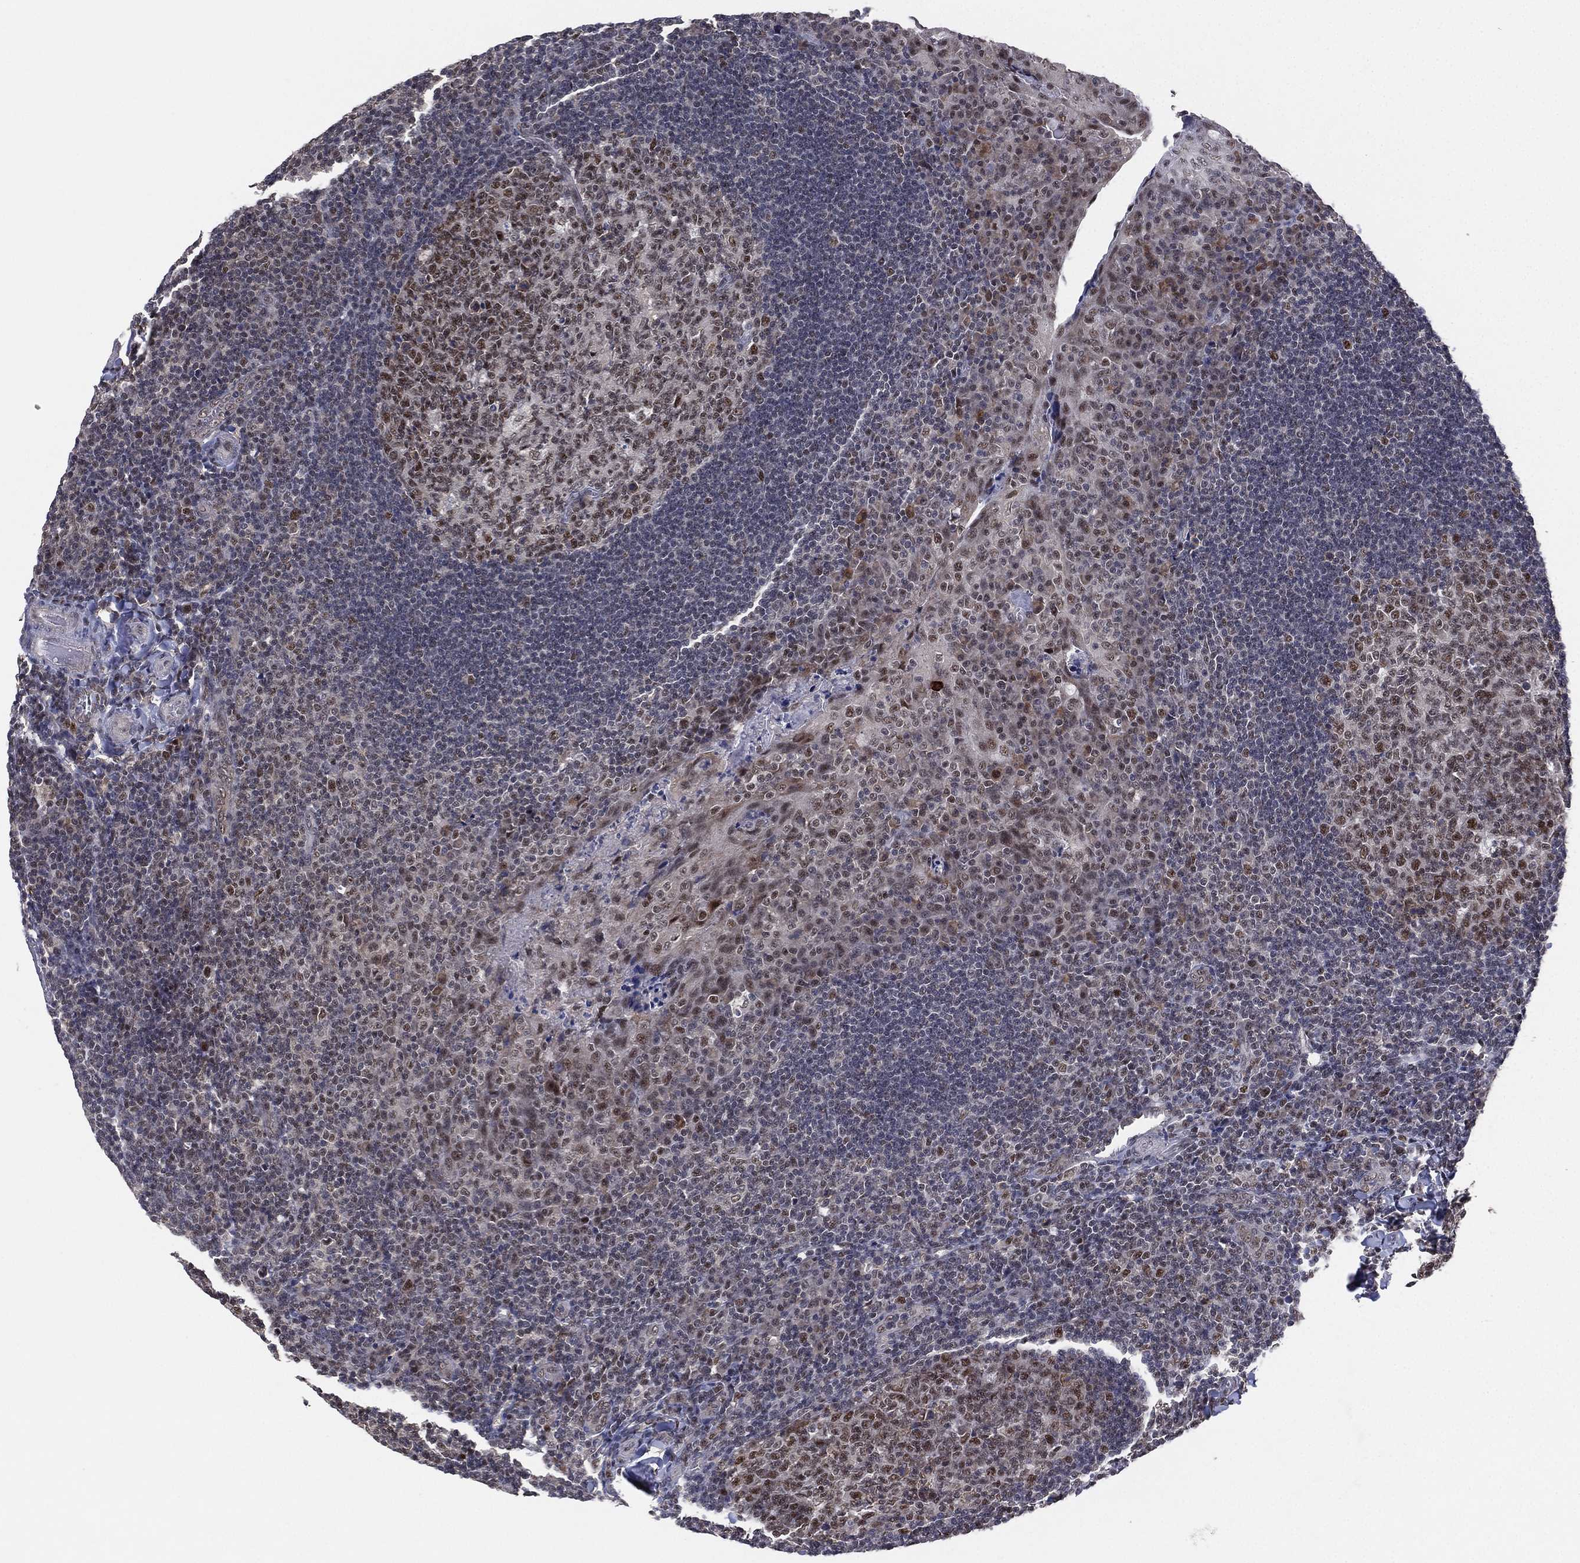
{"staining": {"intensity": "moderate", "quantity": "25%-75%", "location": "nuclear"}, "tissue": "tonsil", "cell_type": "Germinal center cells", "image_type": "normal", "snomed": [{"axis": "morphology", "description": "Normal tissue, NOS"}, {"axis": "topography", "description": "Tonsil"}], "caption": "An immunohistochemistry image of normal tissue is shown. Protein staining in brown highlights moderate nuclear positivity in tonsil within germinal center cells.", "gene": "DGCR8", "patient": {"sex": "male", "age": 17}}